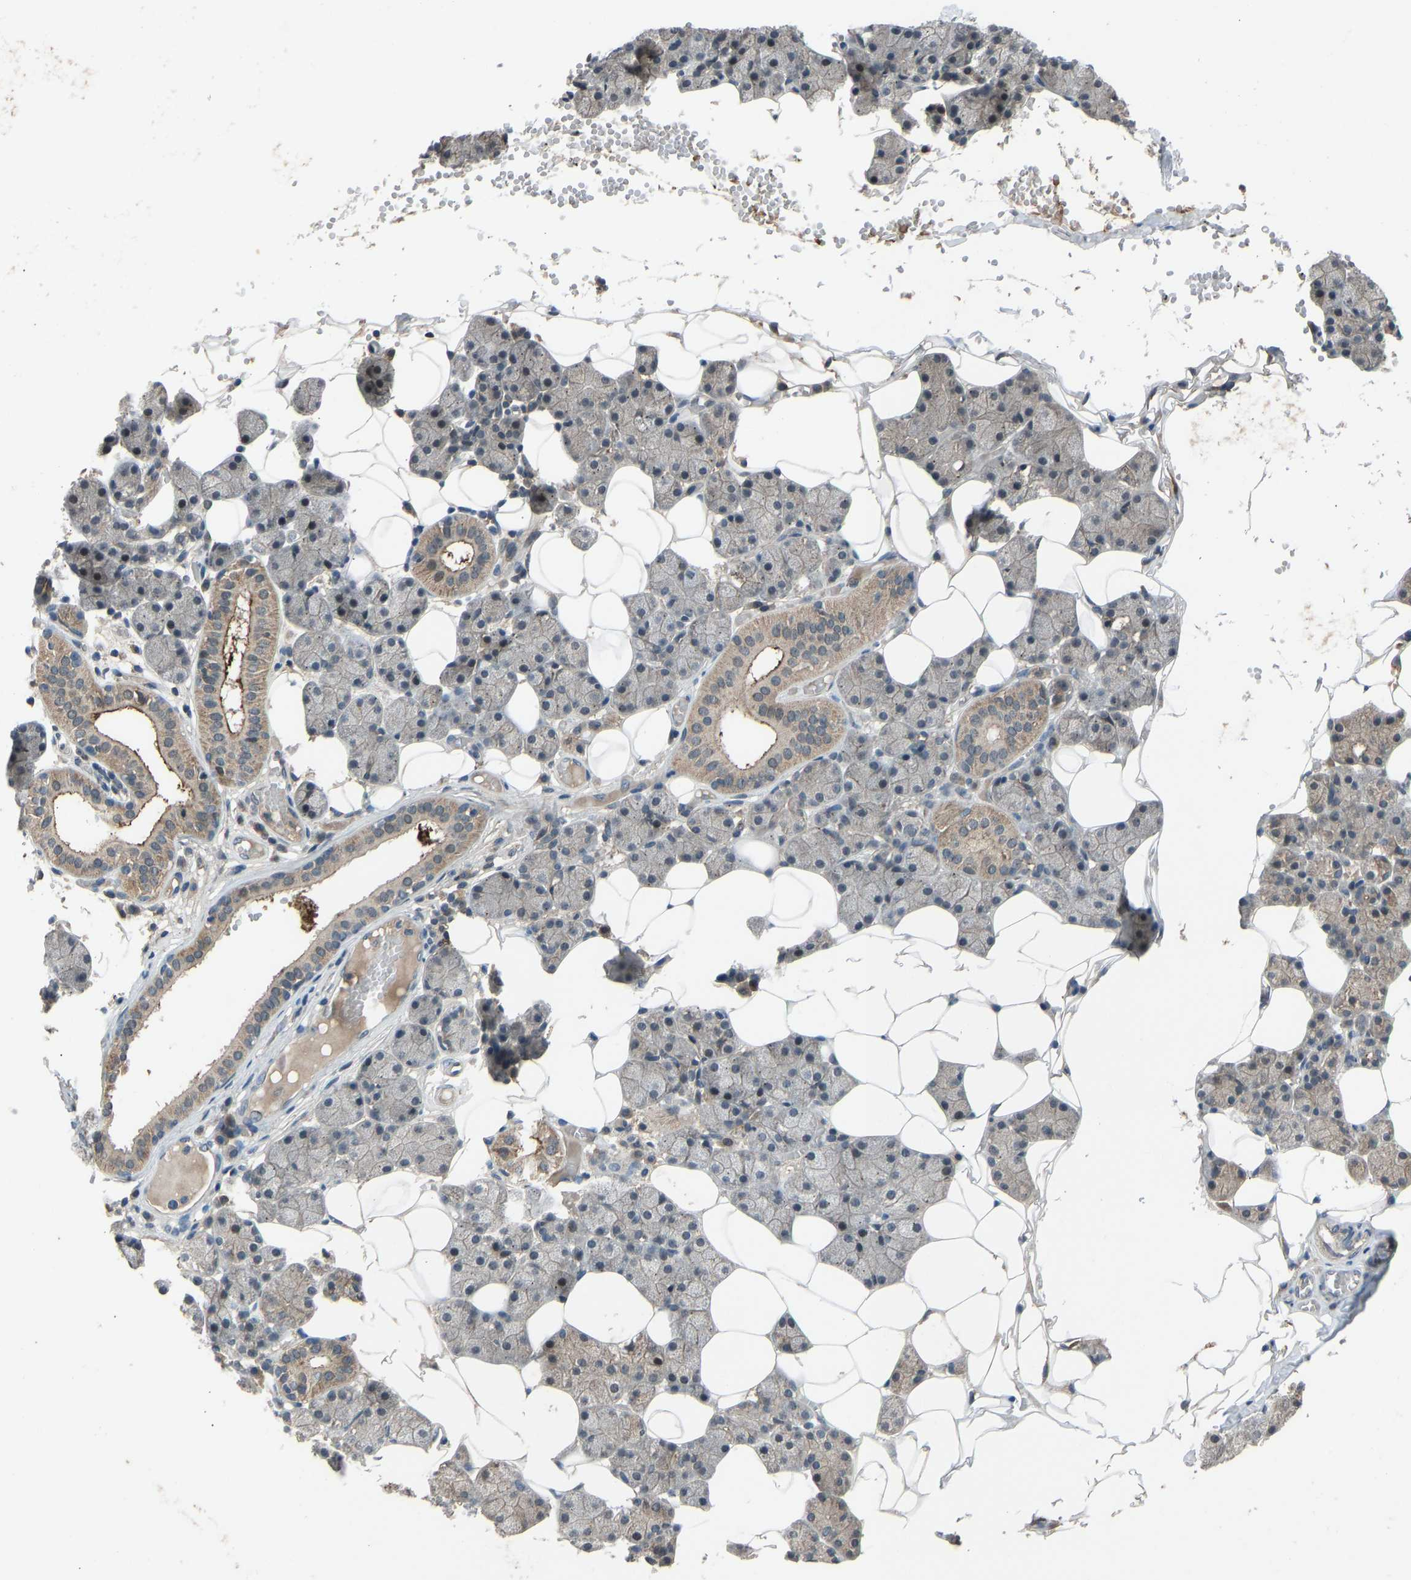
{"staining": {"intensity": "moderate", "quantity": "25%-75%", "location": "cytoplasmic/membranous"}, "tissue": "salivary gland", "cell_type": "Glandular cells", "image_type": "normal", "snomed": [{"axis": "morphology", "description": "Normal tissue, NOS"}, {"axis": "topography", "description": "Salivary gland"}], "caption": "Immunohistochemical staining of normal salivary gland exhibits 25%-75% levels of moderate cytoplasmic/membranous protein expression in about 25%-75% of glandular cells.", "gene": "SLC43A1", "patient": {"sex": "female", "age": 33}}